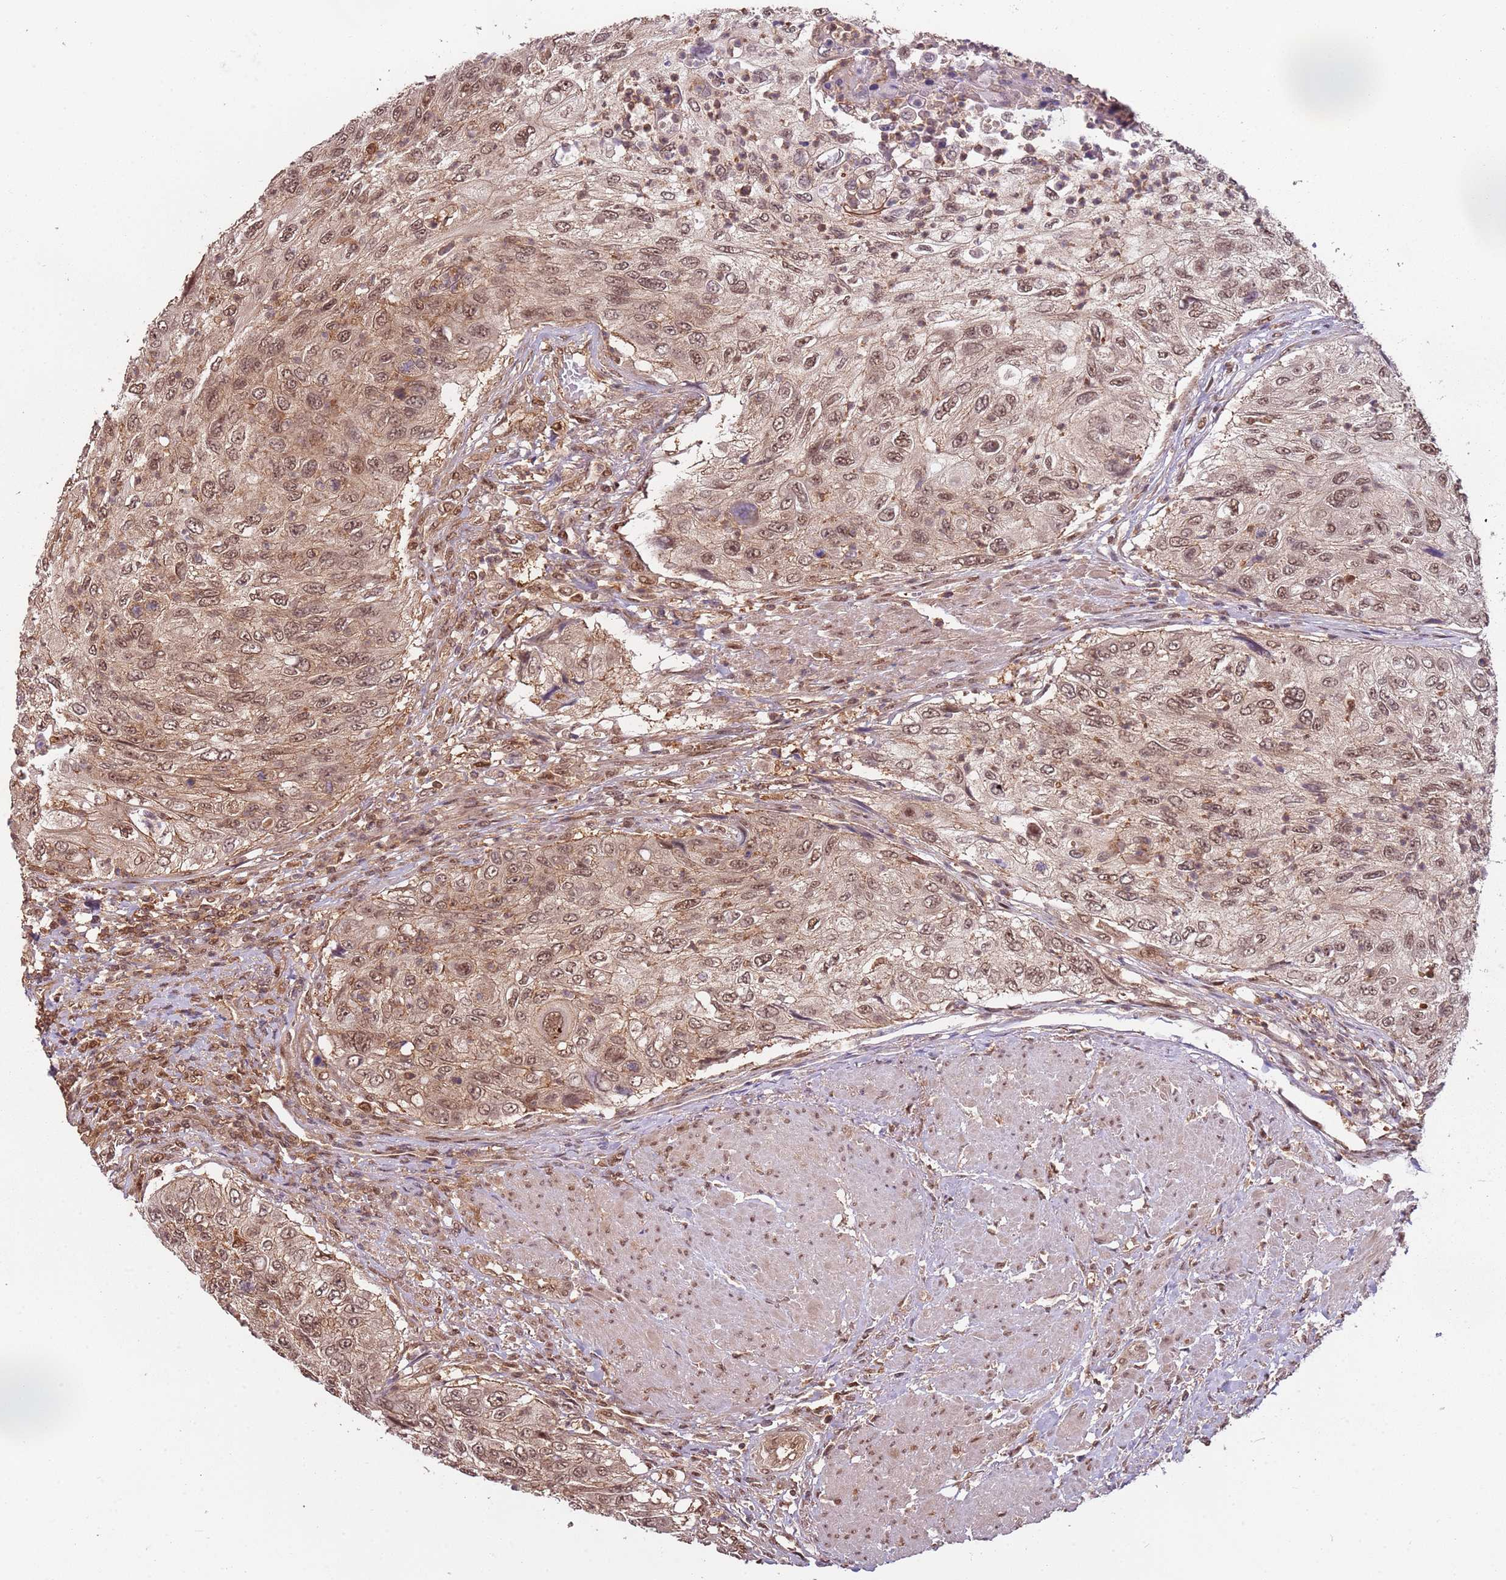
{"staining": {"intensity": "moderate", "quantity": ">75%", "location": "nuclear"}, "tissue": "urothelial cancer", "cell_type": "Tumor cells", "image_type": "cancer", "snomed": [{"axis": "morphology", "description": "Urothelial carcinoma, High grade"}, {"axis": "topography", "description": "Urinary bladder"}], "caption": "This photomicrograph shows immunohistochemistry (IHC) staining of human high-grade urothelial carcinoma, with medium moderate nuclear expression in approximately >75% of tumor cells.", "gene": "PGLS", "patient": {"sex": "female", "age": 60}}